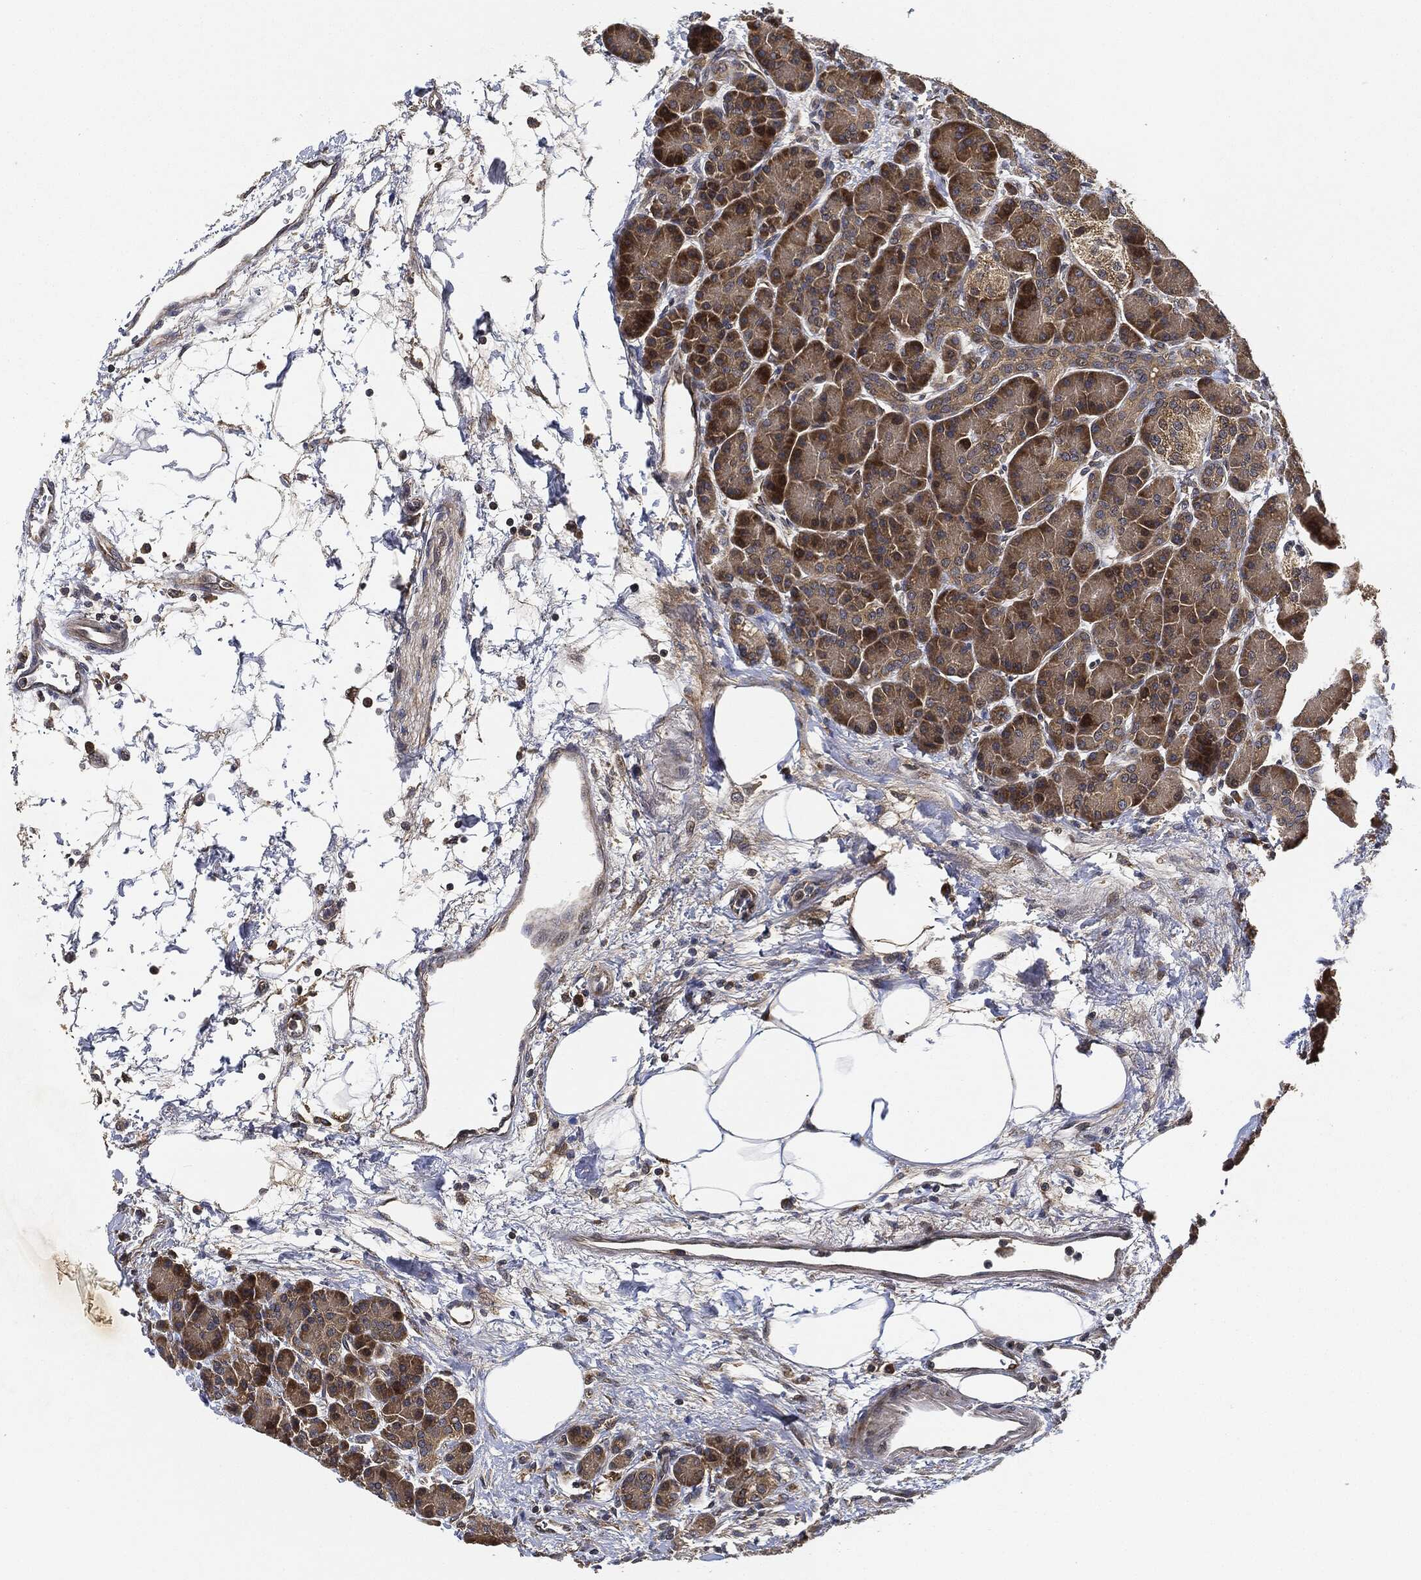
{"staining": {"intensity": "moderate", "quantity": ">75%", "location": "cytoplasmic/membranous"}, "tissue": "pancreas", "cell_type": "Exocrine glandular cells", "image_type": "normal", "snomed": [{"axis": "morphology", "description": "Normal tissue, NOS"}, {"axis": "topography", "description": "Pancreas"}], "caption": "Pancreas stained with immunohistochemistry shows moderate cytoplasmic/membranous positivity in approximately >75% of exocrine glandular cells.", "gene": "MLST8", "patient": {"sex": "female", "age": 63}}